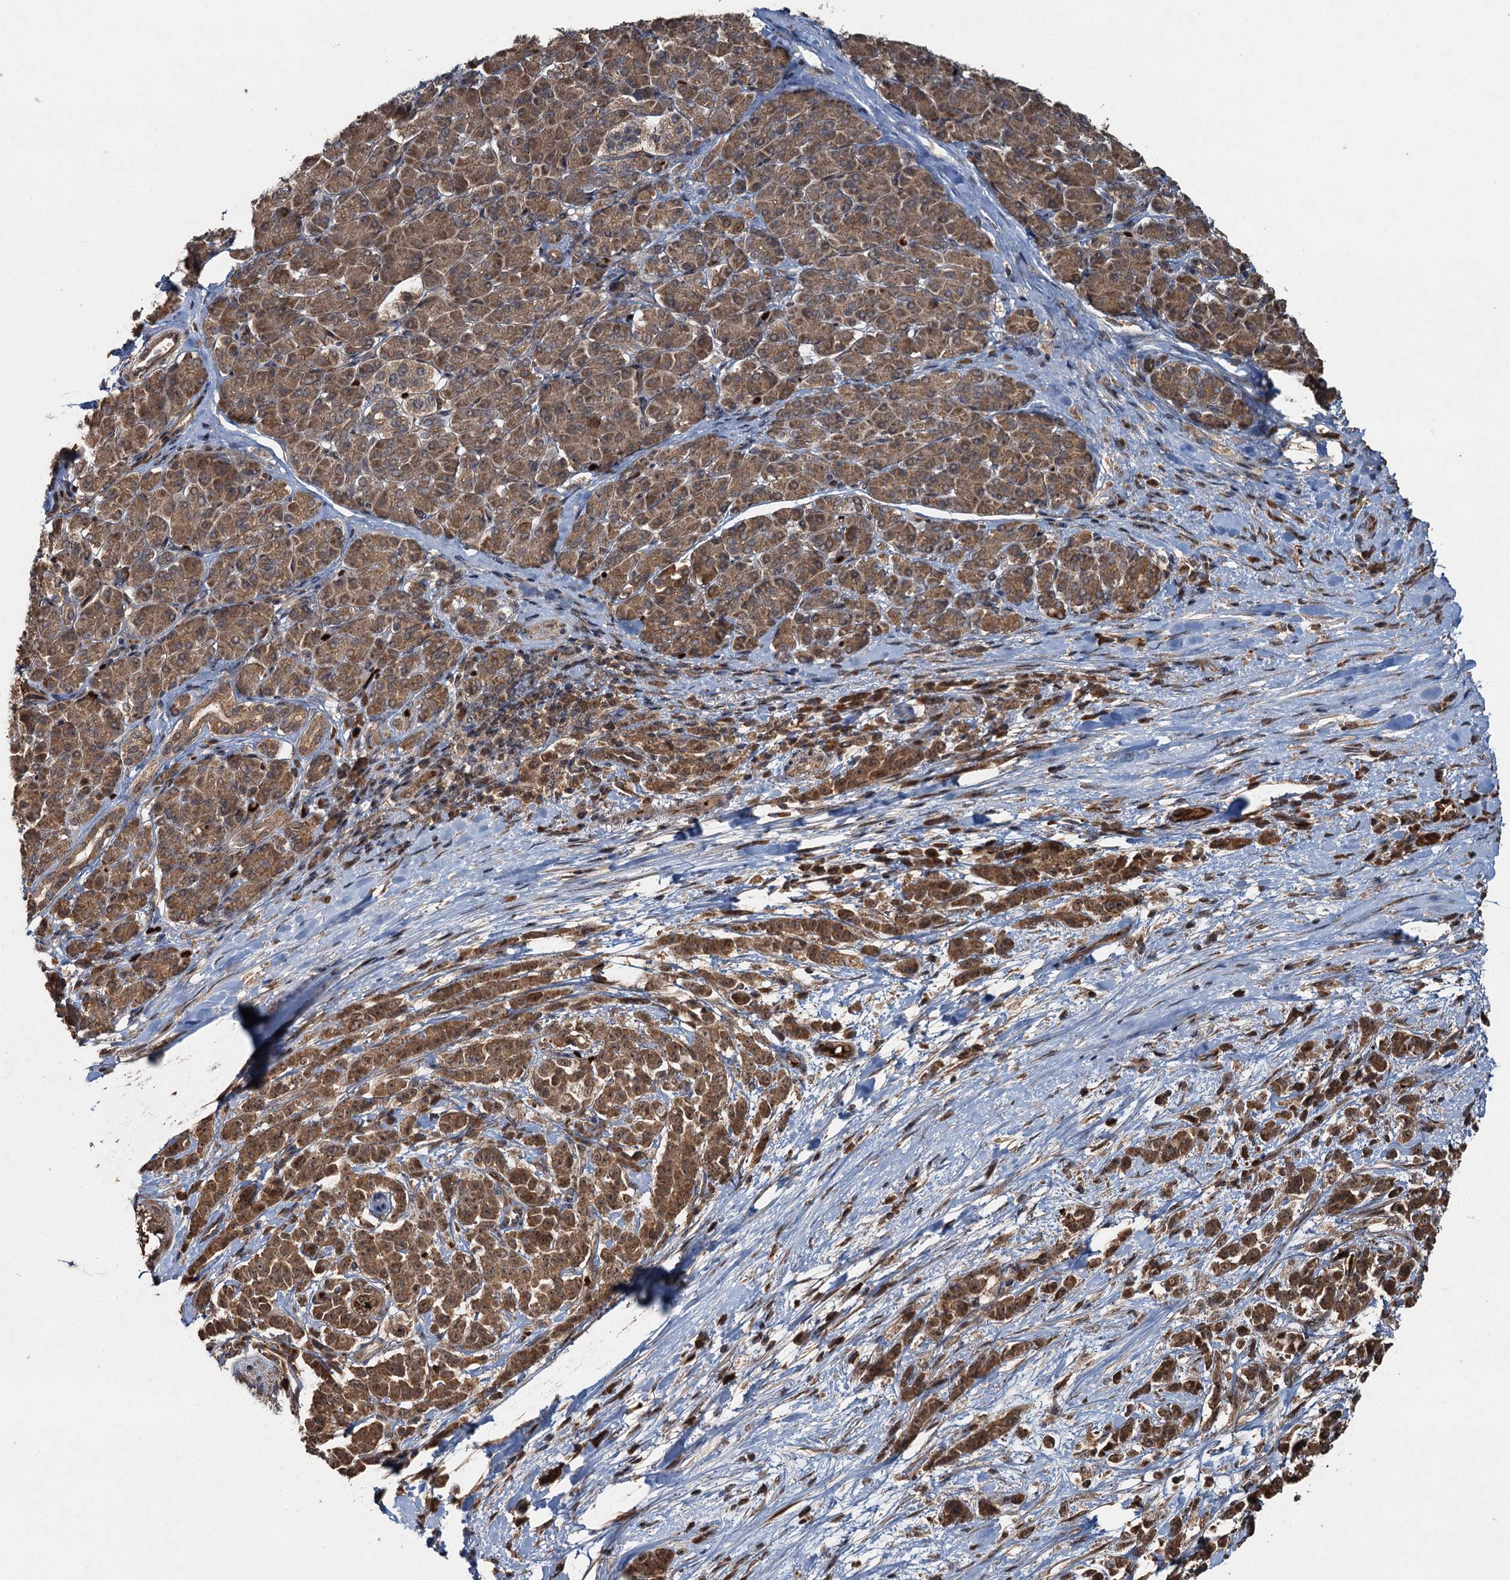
{"staining": {"intensity": "moderate", "quantity": ">75%", "location": "cytoplasmic/membranous,nuclear"}, "tissue": "pancreatic cancer", "cell_type": "Tumor cells", "image_type": "cancer", "snomed": [{"axis": "morphology", "description": "Normal tissue, NOS"}, {"axis": "morphology", "description": "Adenocarcinoma, NOS"}, {"axis": "topography", "description": "Pancreas"}], "caption": "Immunohistochemical staining of human pancreatic cancer (adenocarcinoma) shows medium levels of moderate cytoplasmic/membranous and nuclear protein expression in approximately >75% of tumor cells.", "gene": "SNX32", "patient": {"sex": "female", "age": 64}}